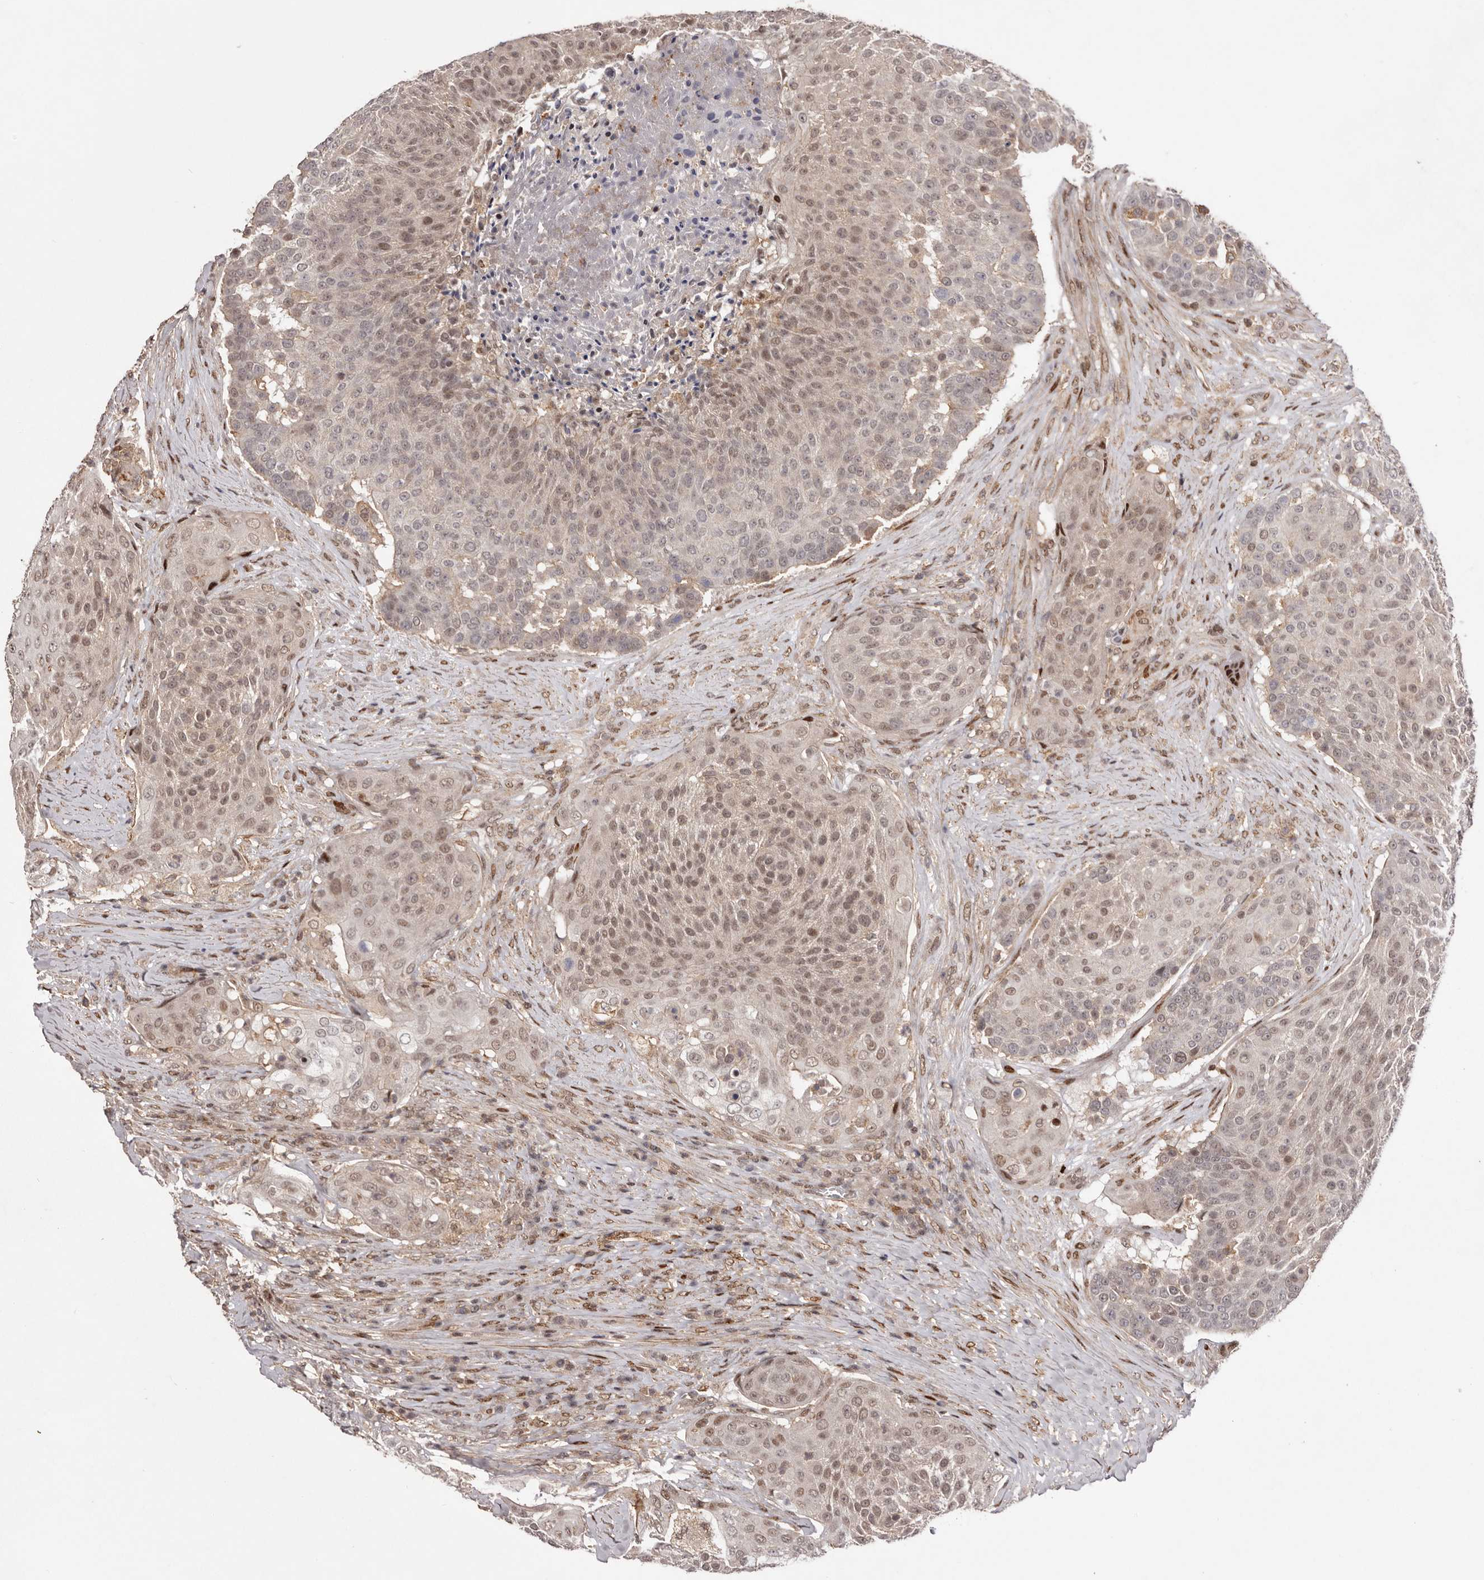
{"staining": {"intensity": "weak", "quantity": "25%-75%", "location": "nuclear"}, "tissue": "urothelial cancer", "cell_type": "Tumor cells", "image_type": "cancer", "snomed": [{"axis": "morphology", "description": "Urothelial carcinoma, High grade"}, {"axis": "topography", "description": "Urinary bladder"}], "caption": "Human urothelial cancer stained with a protein marker shows weak staining in tumor cells.", "gene": "FBXO5", "patient": {"sex": "female", "age": 63}}